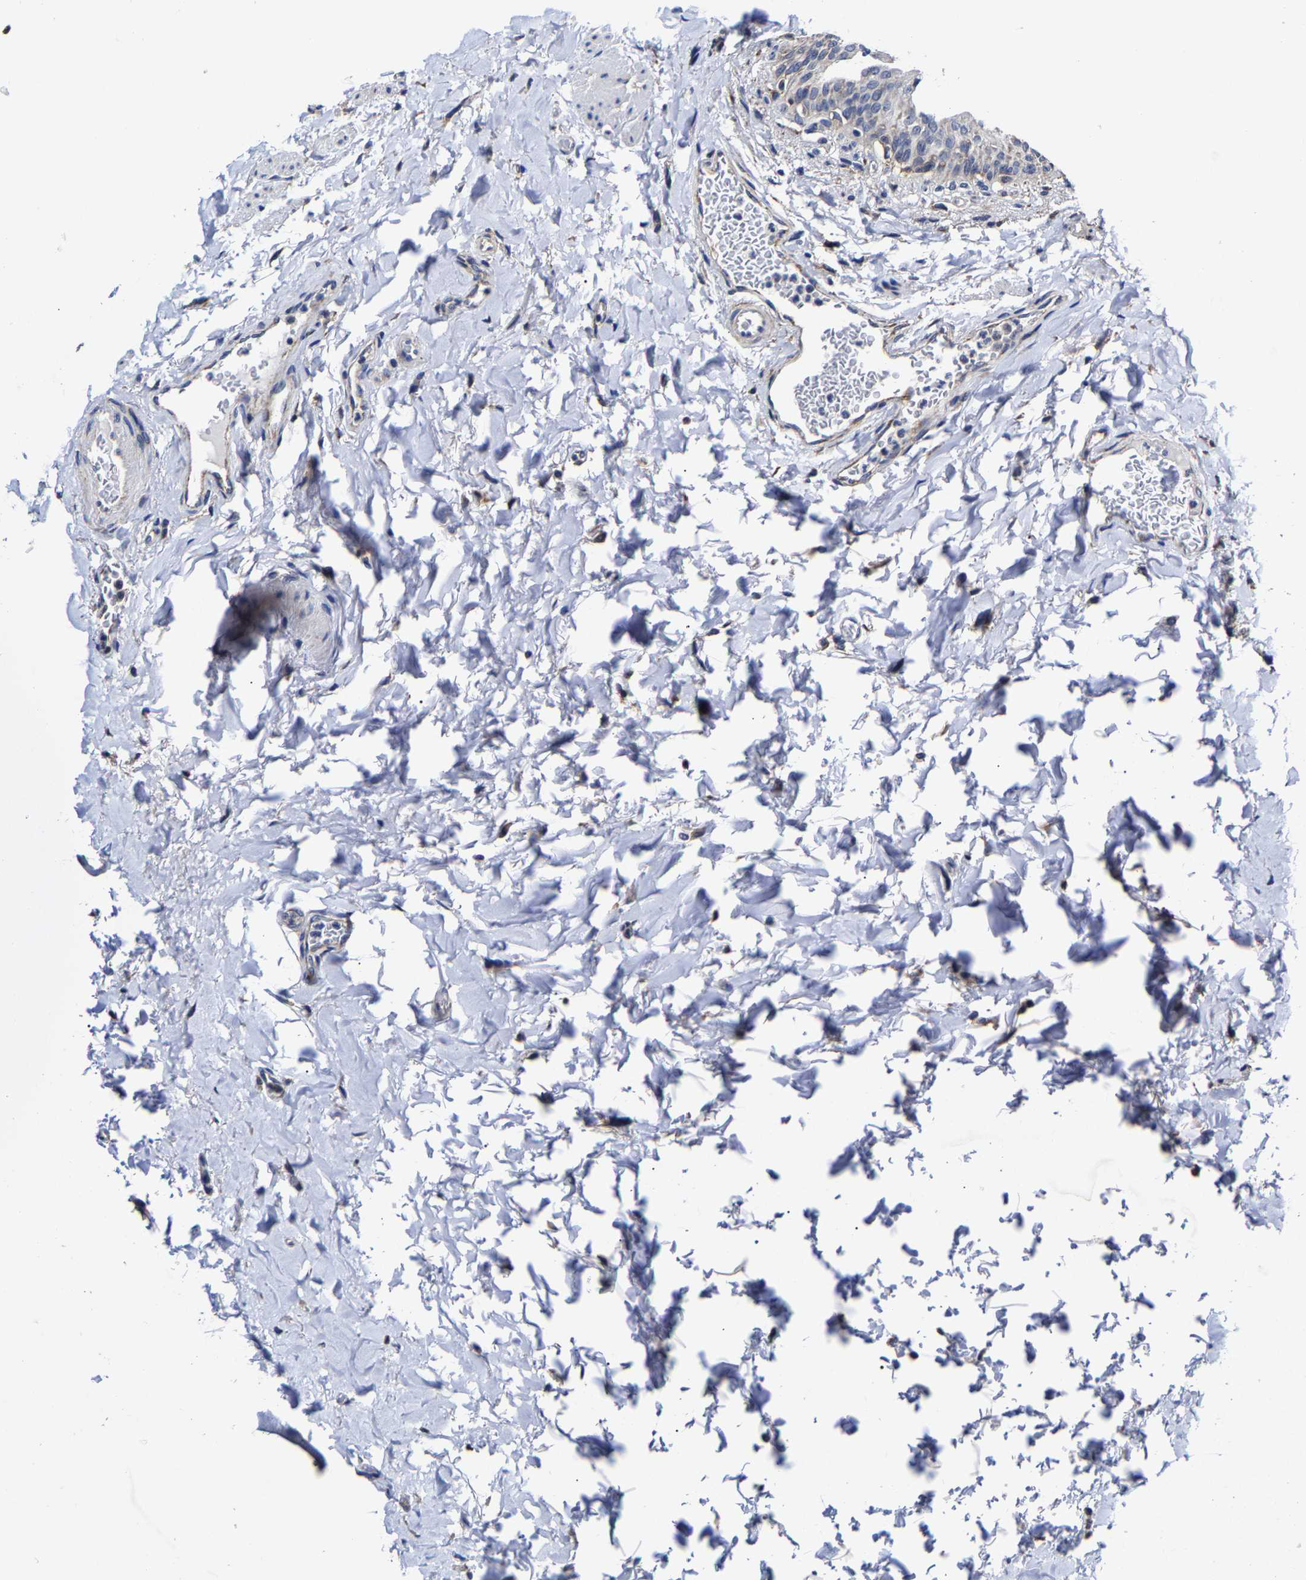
{"staining": {"intensity": "negative", "quantity": "none", "location": "none"}, "tissue": "urinary bladder", "cell_type": "Urothelial cells", "image_type": "normal", "snomed": [{"axis": "morphology", "description": "Normal tissue, NOS"}, {"axis": "topography", "description": "Urinary bladder"}], "caption": "An image of urinary bladder stained for a protein demonstrates no brown staining in urothelial cells.", "gene": "AASS", "patient": {"sex": "female", "age": 60}}